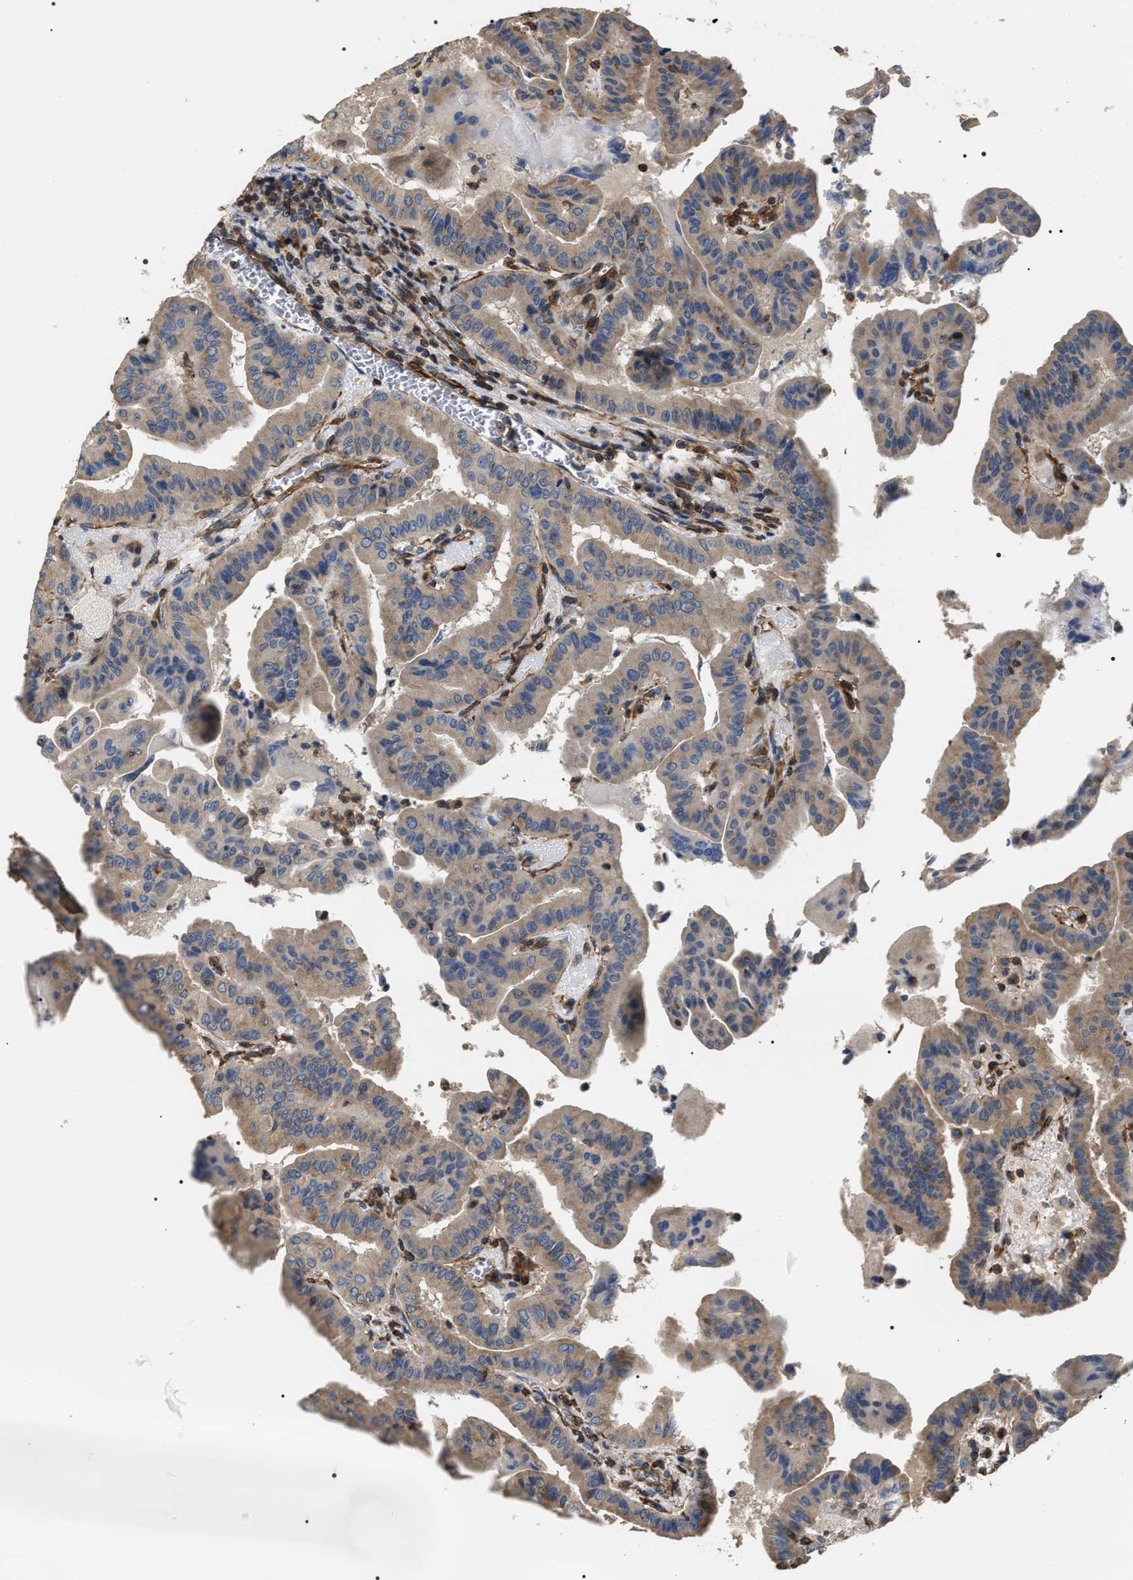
{"staining": {"intensity": "moderate", "quantity": "25%-75%", "location": "cytoplasmic/membranous"}, "tissue": "thyroid cancer", "cell_type": "Tumor cells", "image_type": "cancer", "snomed": [{"axis": "morphology", "description": "Papillary adenocarcinoma, NOS"}, {"axis": "topography", "description": "Thyroid gland"}], "caption": "Thyroid cancer (papillary adenocarcinoma) stained with a protein marker reveals moderate staining in tumor cells.", "gene": "ZC3HAV1L", "patient": {"sex": "male", "age": 33}}